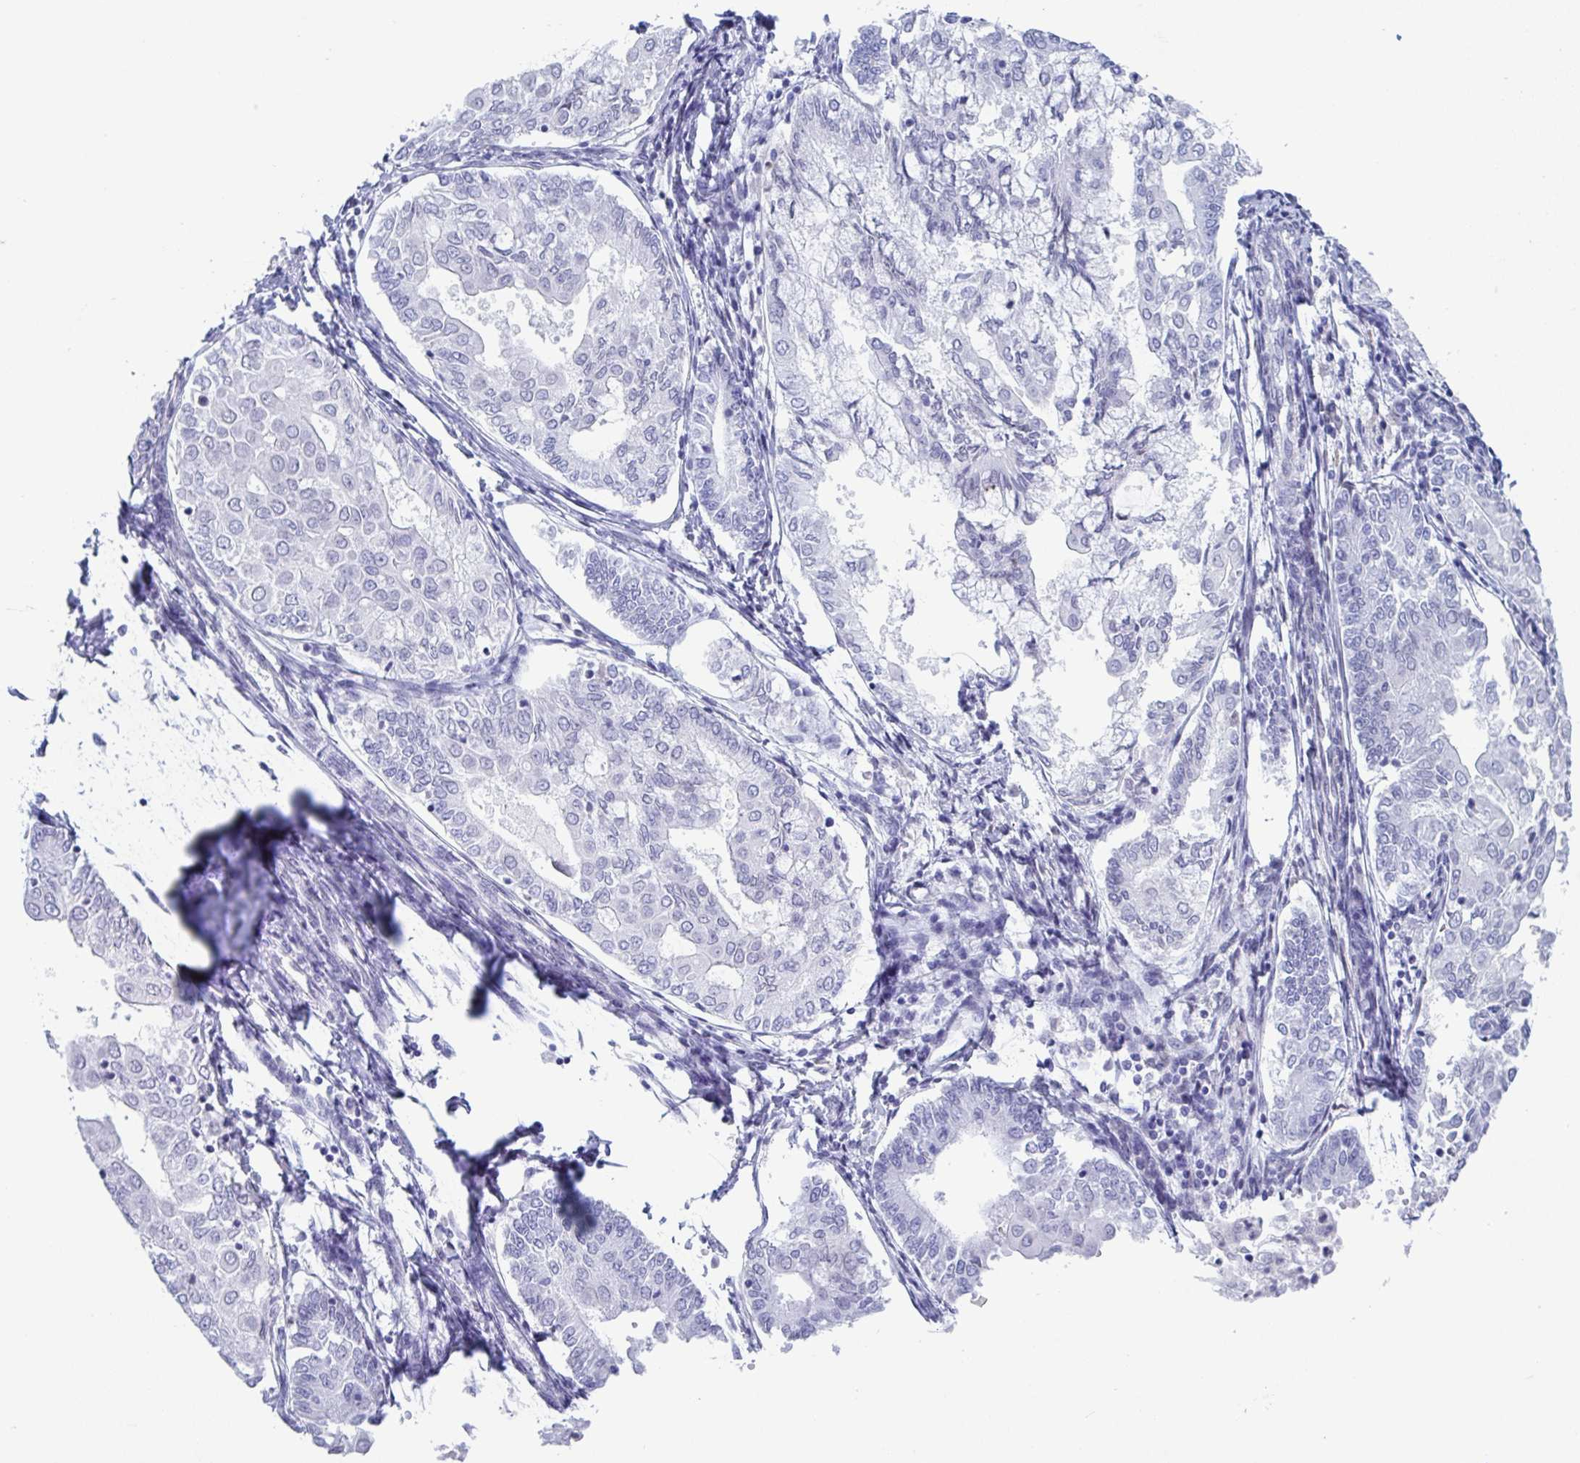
{"staining": {"intensity": "negative", "quantity": "none", "location": "none"}, "tissue": "endometrial cancer", "cell_type": "Tumor cells", "image_type": "cancer", "snomed": [{"axis": "morphology", "description": "Adenocarcinoma, NOS"}, {"axis": "topography", "description": "Endometrium"}], "caption": "Endometrial cancer (adenocarcinoma) was stained to show a protein in brown. There is no significant positivity in tumor cells.", "gene": "CDX4", "patient": {"sex": "female", "age": 68}}